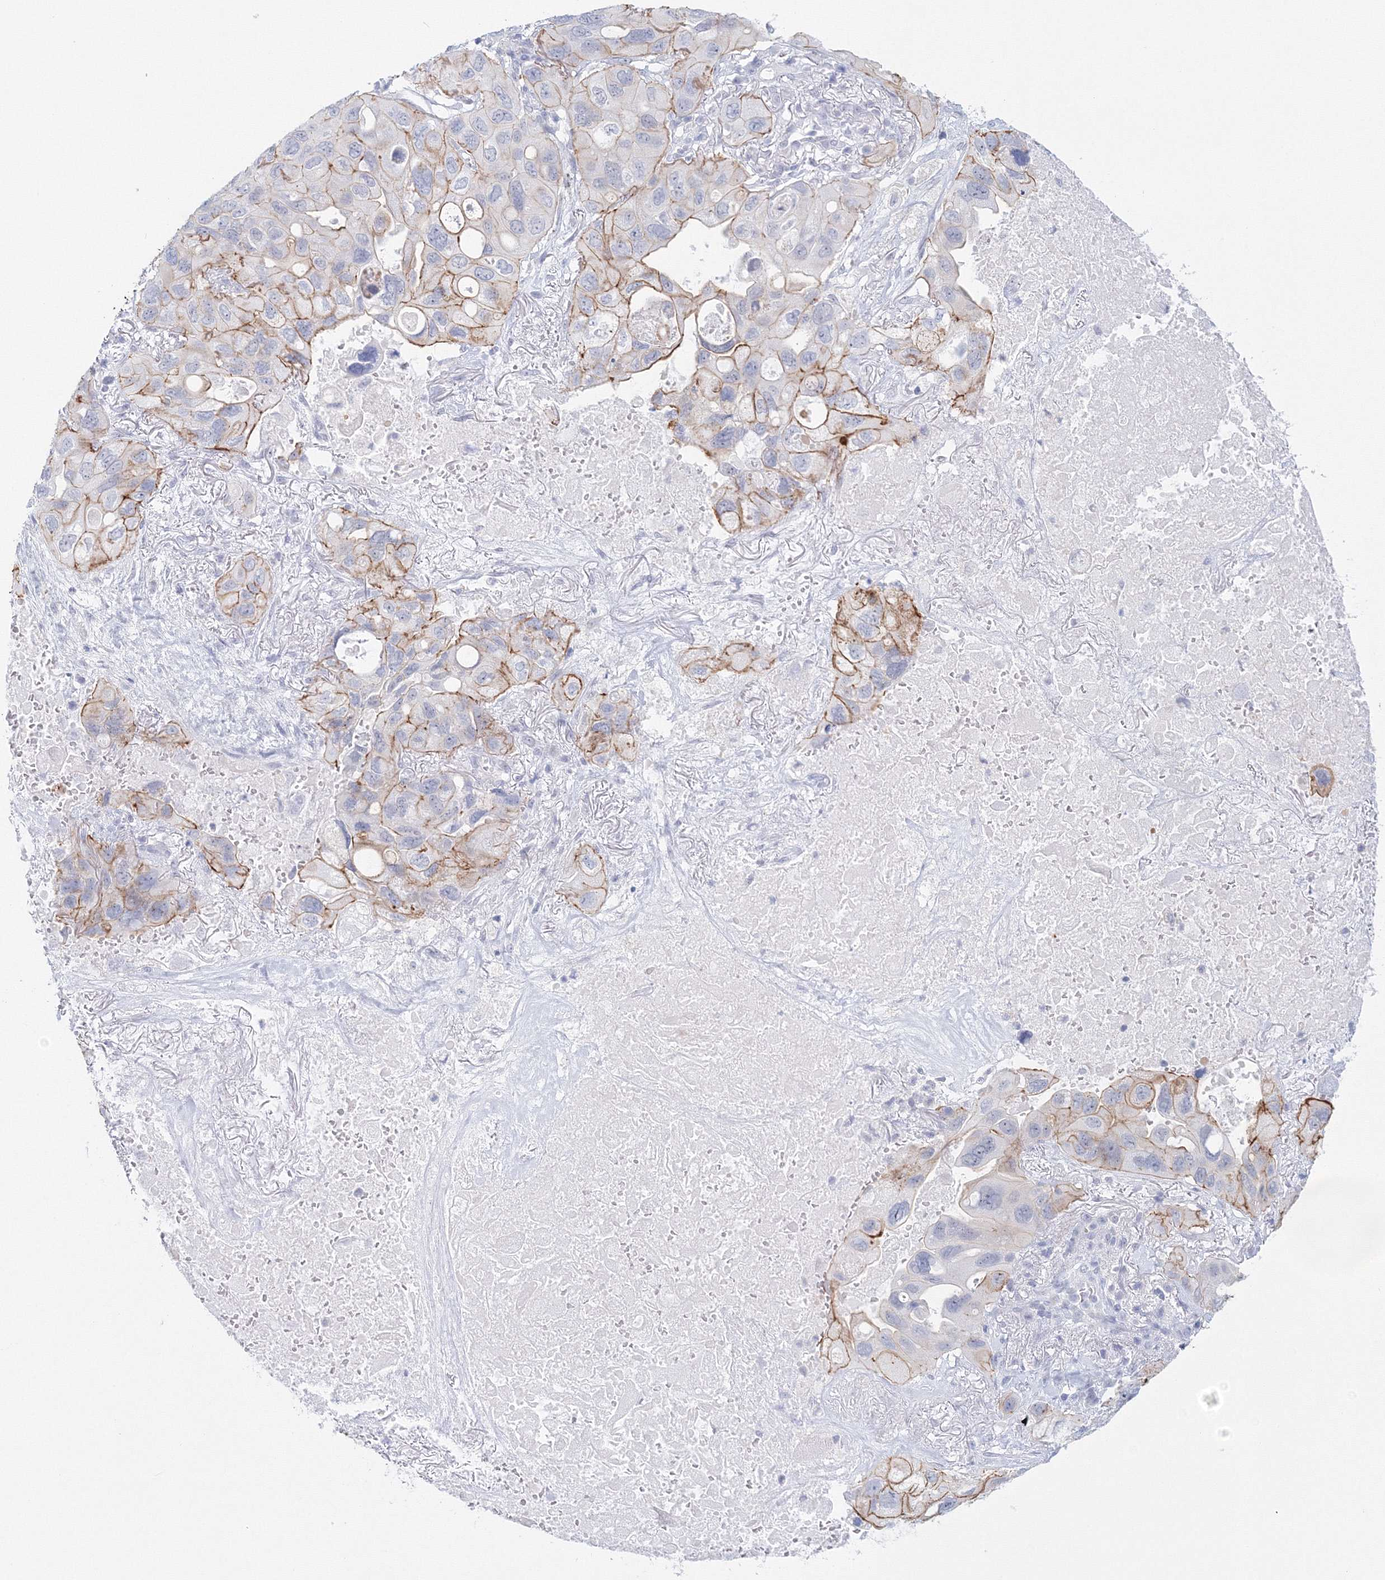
{"staining": {"intensity": "moderate", "quantity": "<25%", "location": "cytoplasmic/membranous"}, "tissue": "lung cancer", "cell_type": "Tumor cells", "image_type": "cancer", "snomed": [{"axis": "morphology", "description": "Squamous cell carcinoma, NOS"}, {"axis": "topography", "description": "Lung"}], "caption": "Immunohistochemistry (IHC) (DAB) staining of human lung squamous cell carcinoma displays moderate cytoplasmic/membranous protein staining in about <25% of tumor cells.", "gene": "VSIG1", "patient": {"sex": "female", "age": 73}}